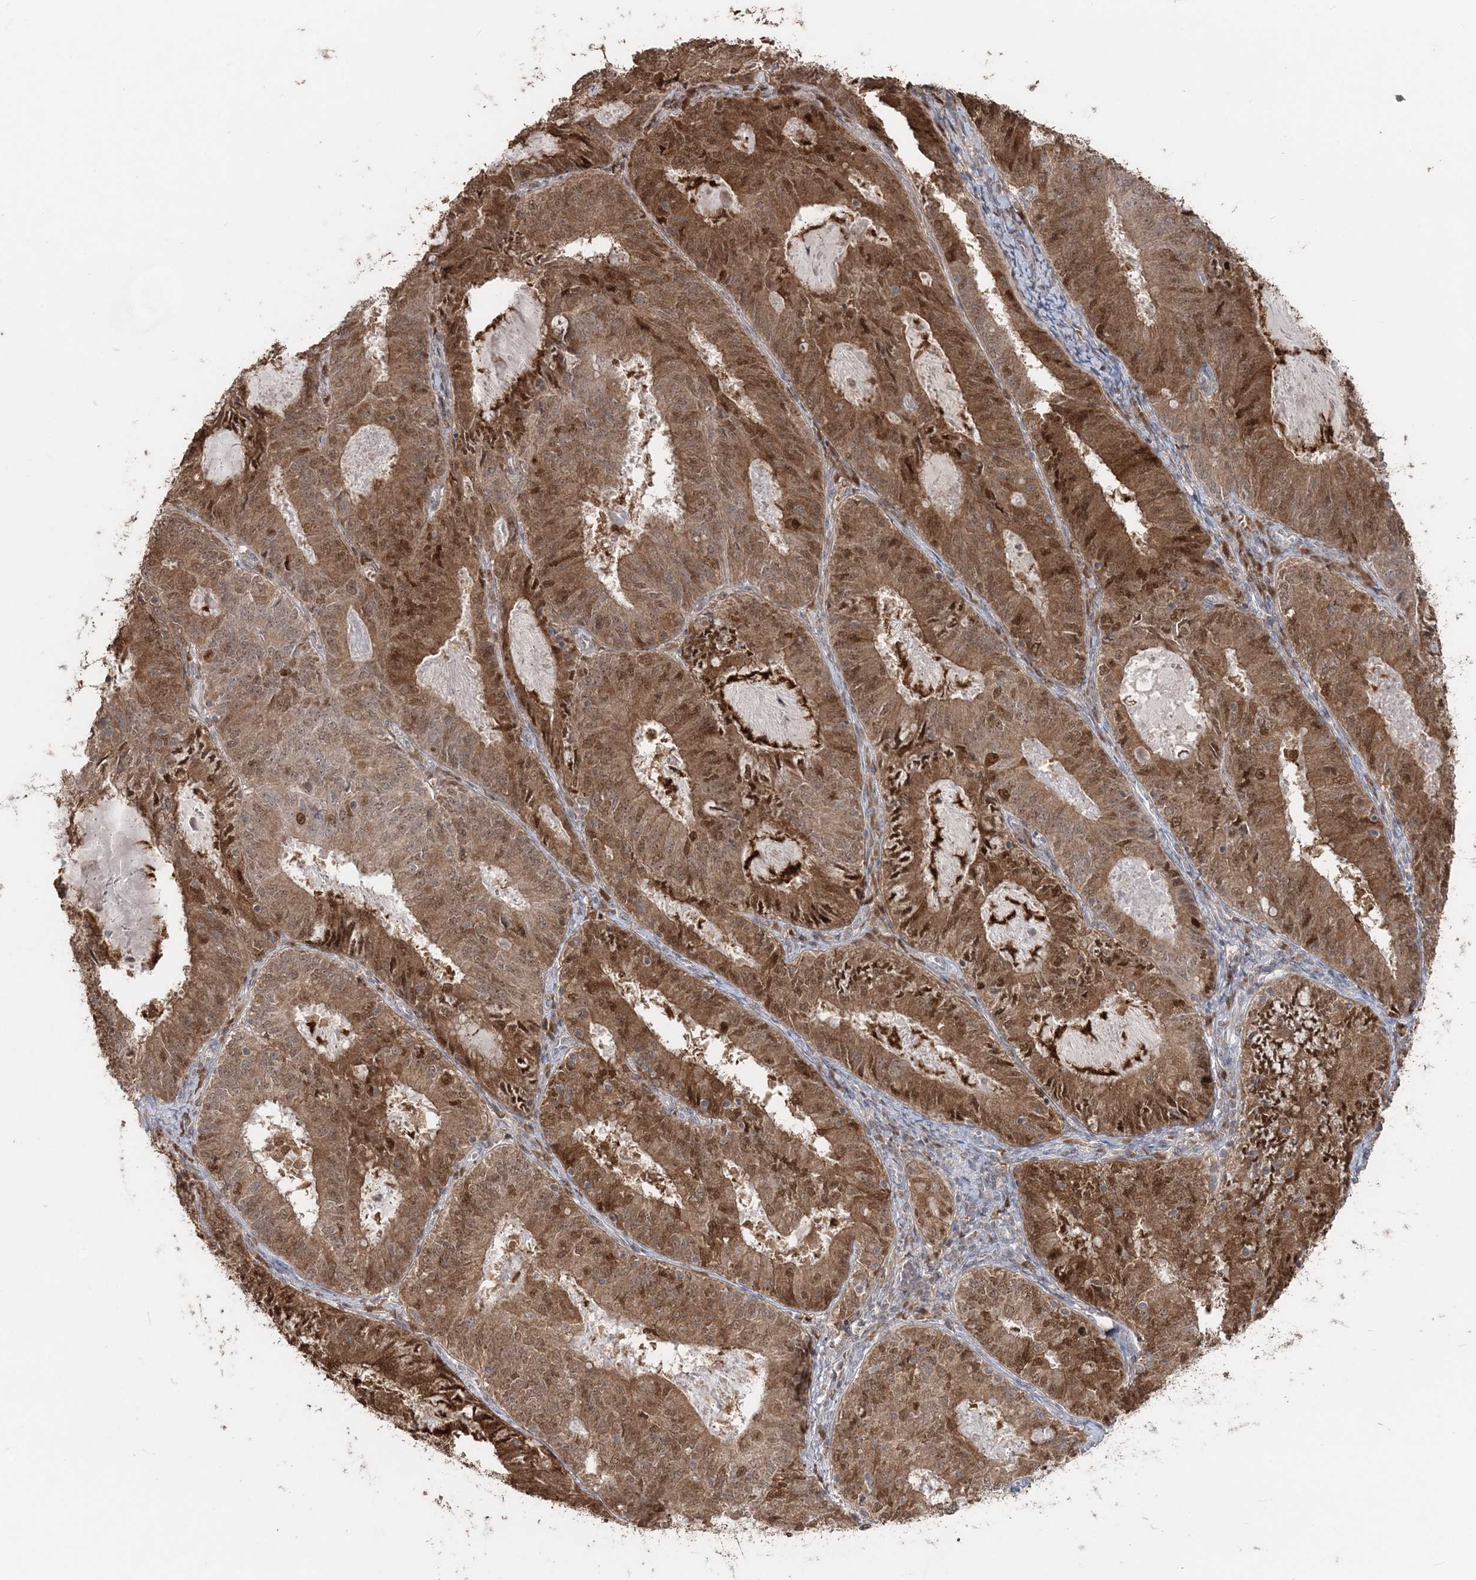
{"staining": {"intensity": "moderate", "quantity": ">75%", "location": "cytoplasmic/membranous,nuclear"}, "tissue": "endometrial cancer", "cell_type": "Tumor cells", "image_type": "cancer", "snomed": [{"axis": "morphology", "description": "Adenocarcinoma, NOS"}, {"axis": "topography", "description": "Endometrium"}], "caption": "IHC staining of endometrial cancer, which shows medium levels of moderate cytoplasmic/membranous and nuclear staining in approximately >75% of tumor cells indicating moderate cytoplasmic/membranous and nuclear protein expression. The staining was performed using DAB (3,3'-diaminobenzidine) (brown) for protein detection and nuclei were counterstained in hematoxylin (blue).", "gene": "SLU7", "patient": {"sex": "female", "age": 57}}